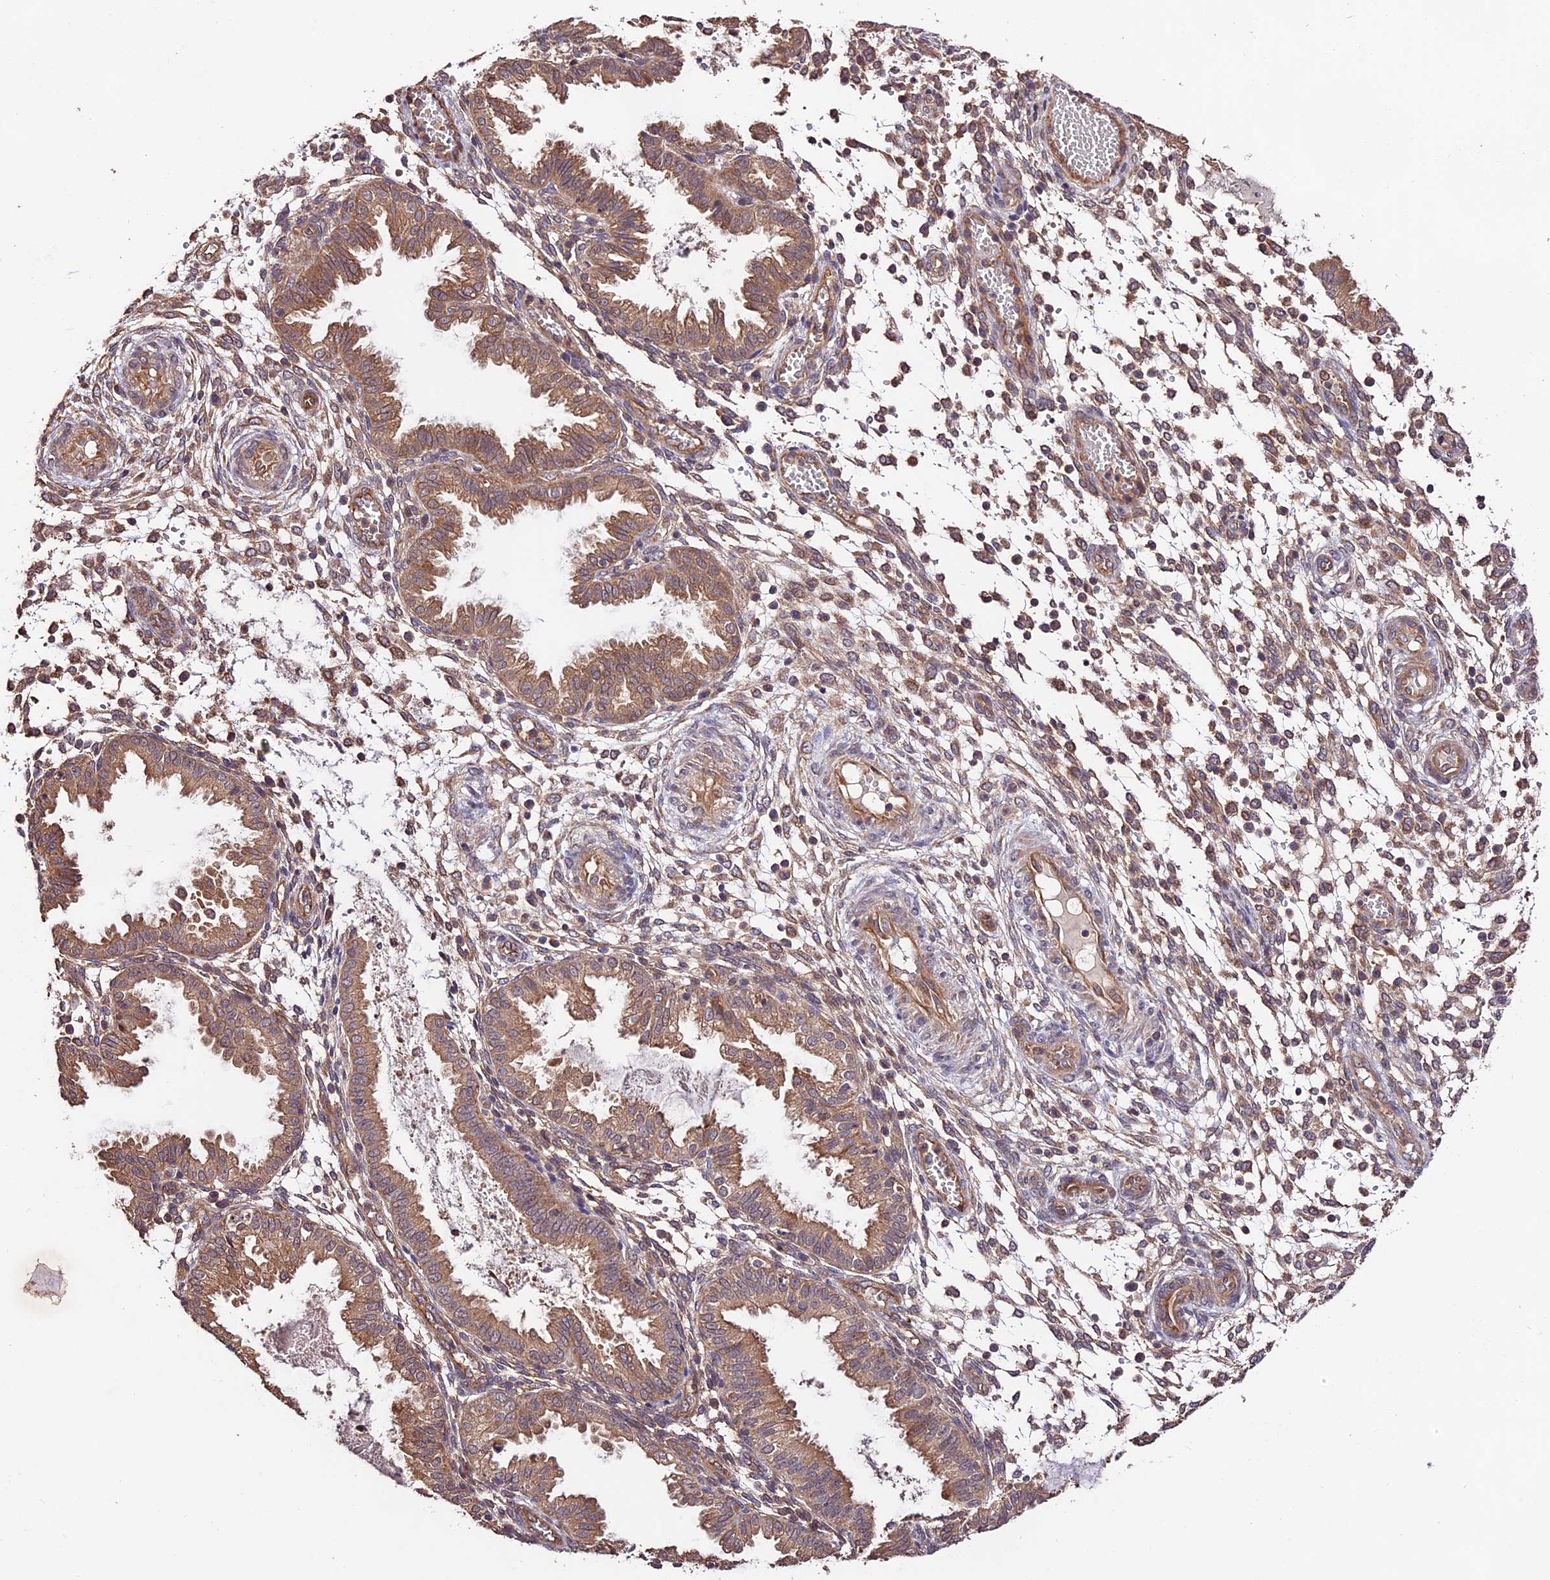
{"staining": {"intensity": "moderate", "quantity": "<25%", "location": "cytoplasmic/membranous"}, "tissue": "endometrium", "cell_type": "Cells in endometrial stroma", "image_type": "normal", "snomed": [{"axis": "morphology", "description": "Normal tissue, NOS"}, {"axis": "topography", "description": "Endometrium"}], "caption": "DAB (3,3'-diaminobenzidine) immunohistochemical staining of normal human endometrium reveals moderate cytoplasmic/membranous protein positivity in approximately <25% of cells in endometrial stroma. Immunohistochemistry stains the protein of interest in brown and the nuclei are stained blue.", "gene": "CES3", "patient": {"sex": "female", "age": 33}}